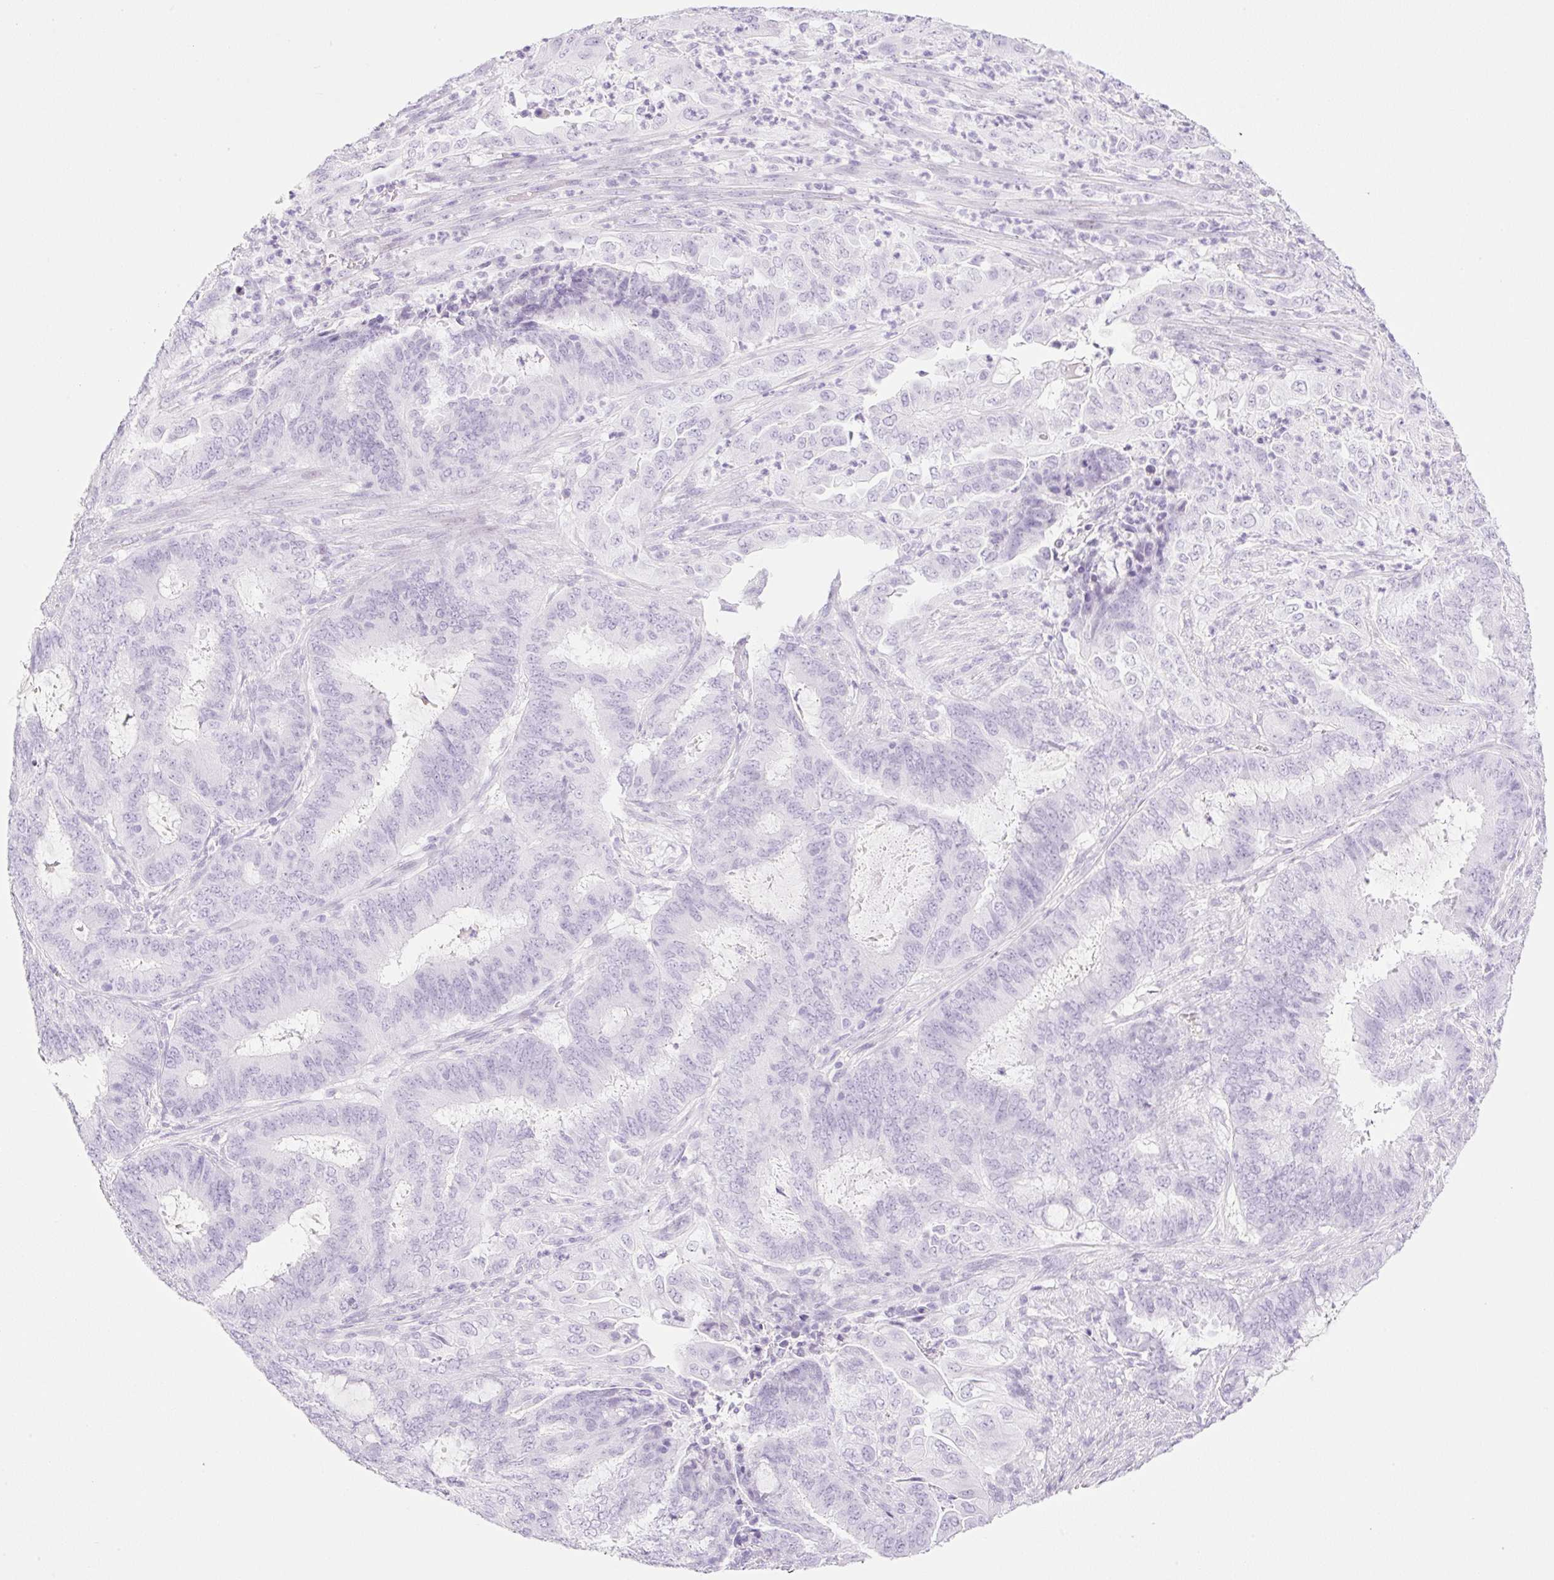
{"staining": {"intensity": "negative", "quantity": "none", "location": "none"}, "tissue": "endometrial cancer", "cell_type": "Tumor cells", "image_type": "cancer", "snomed": [{"axis": "morphology", "description": "Adenocarcinoma, NOS"}, {"axis": "topography", "description": "Endometrium"}], "caption": "Immunohistochemical staining of endometrial cancer shows no significant expression in tumor cells.", "gene": "SPRR4", "patient": {"sex": "female", "age": 51}}